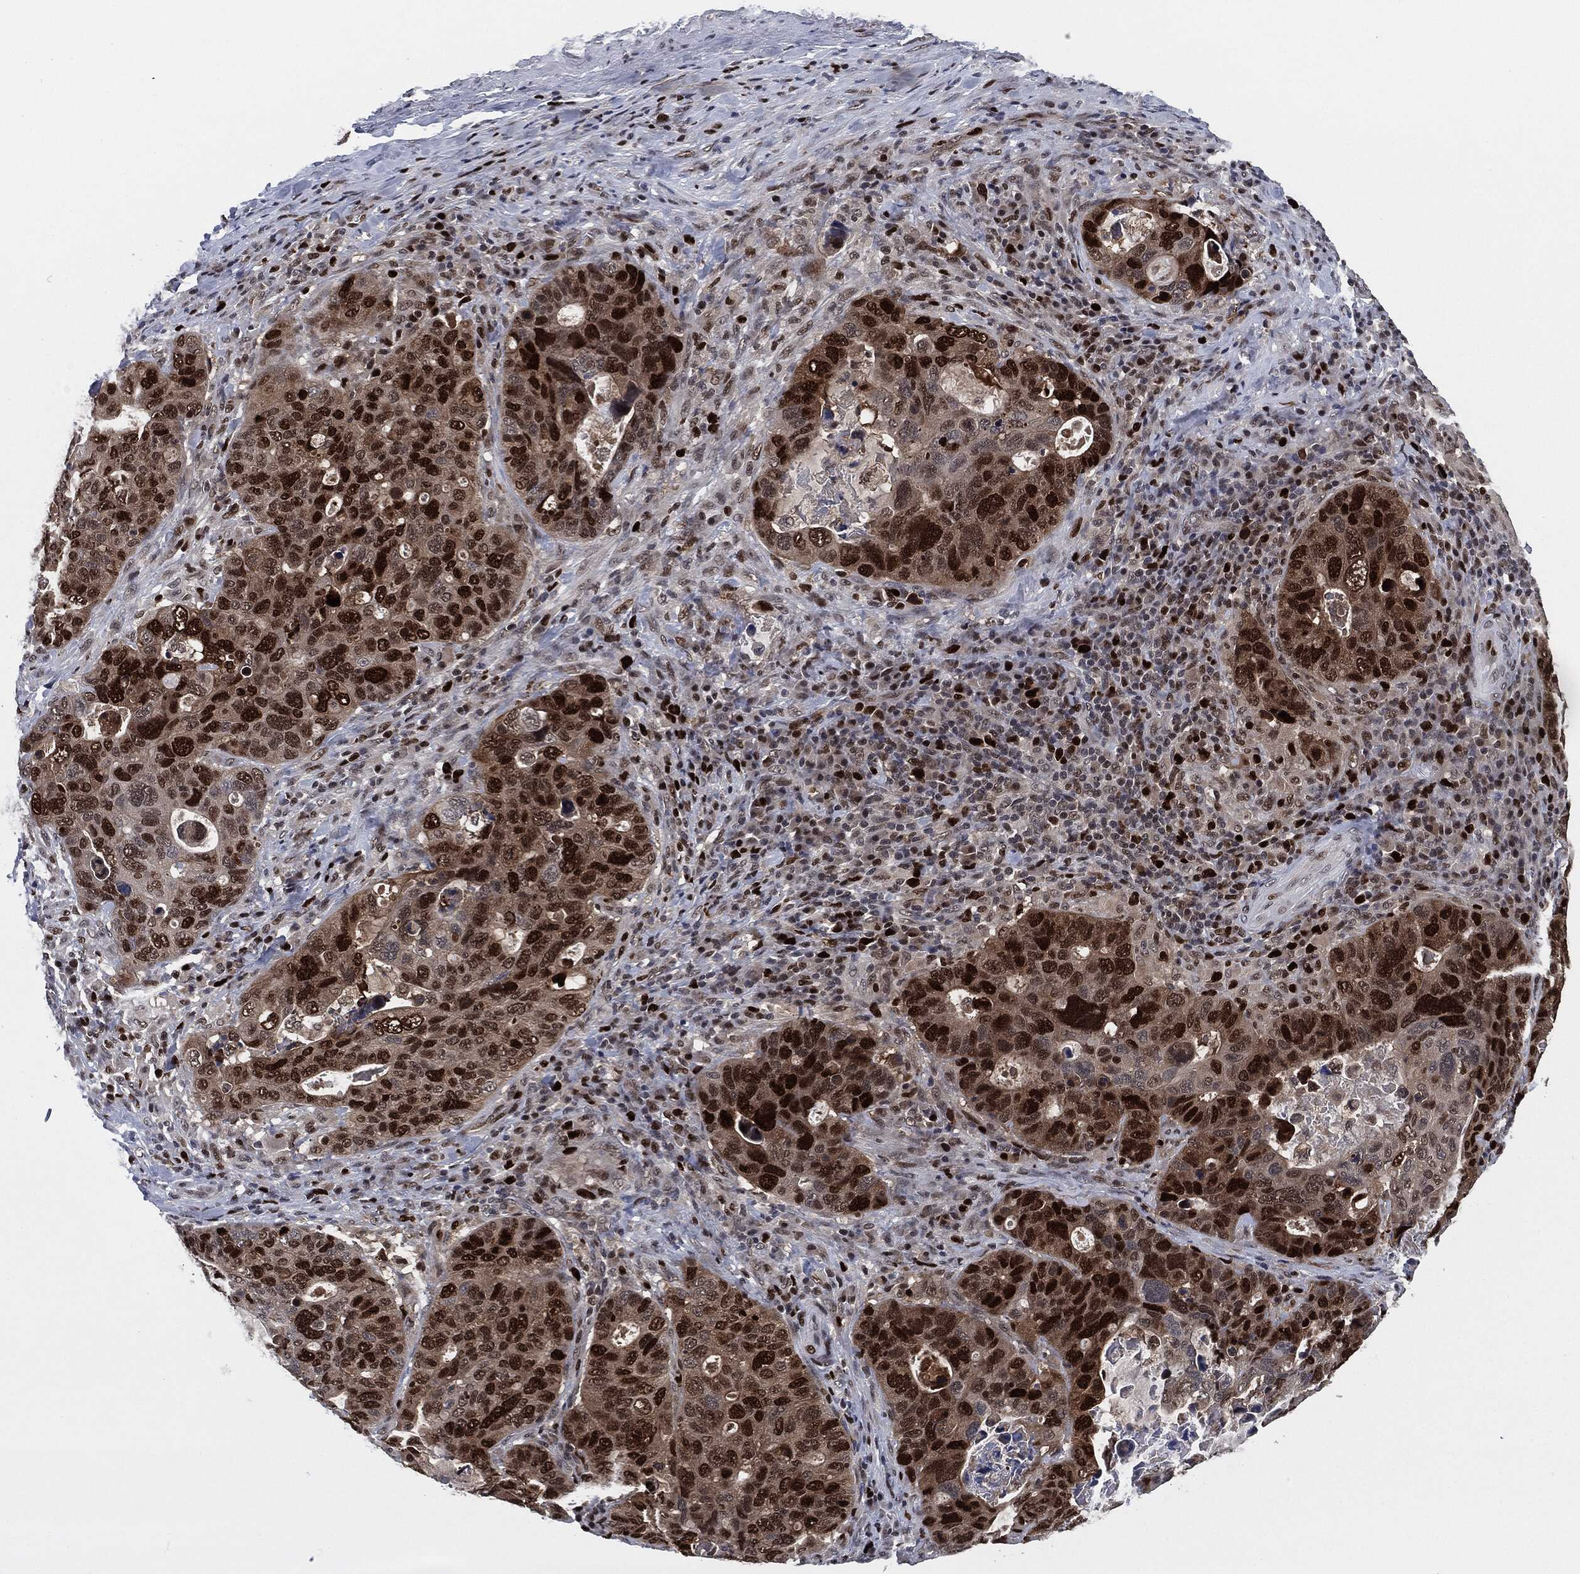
{"staining": {"intensity": "strong", "quantity": "25%-75%", "location": "nuclear"}, "tissue": "stomach cancer", "cell_type": "Tumor cells", "image_type": "cancer", "snomed": [{"axis": "morphology", "description": "Adenocarcinoma, NOS"}, {"axis": "topography", "description": "Stomach"}], "caption": "Protein staining of stomach cancer (adenocarcinoma) tissue displays strong nuclear expression in about 25%-75% of tumor cells.", "gene": "PCNA", "patient": {"sex": "male", "age": 54}}